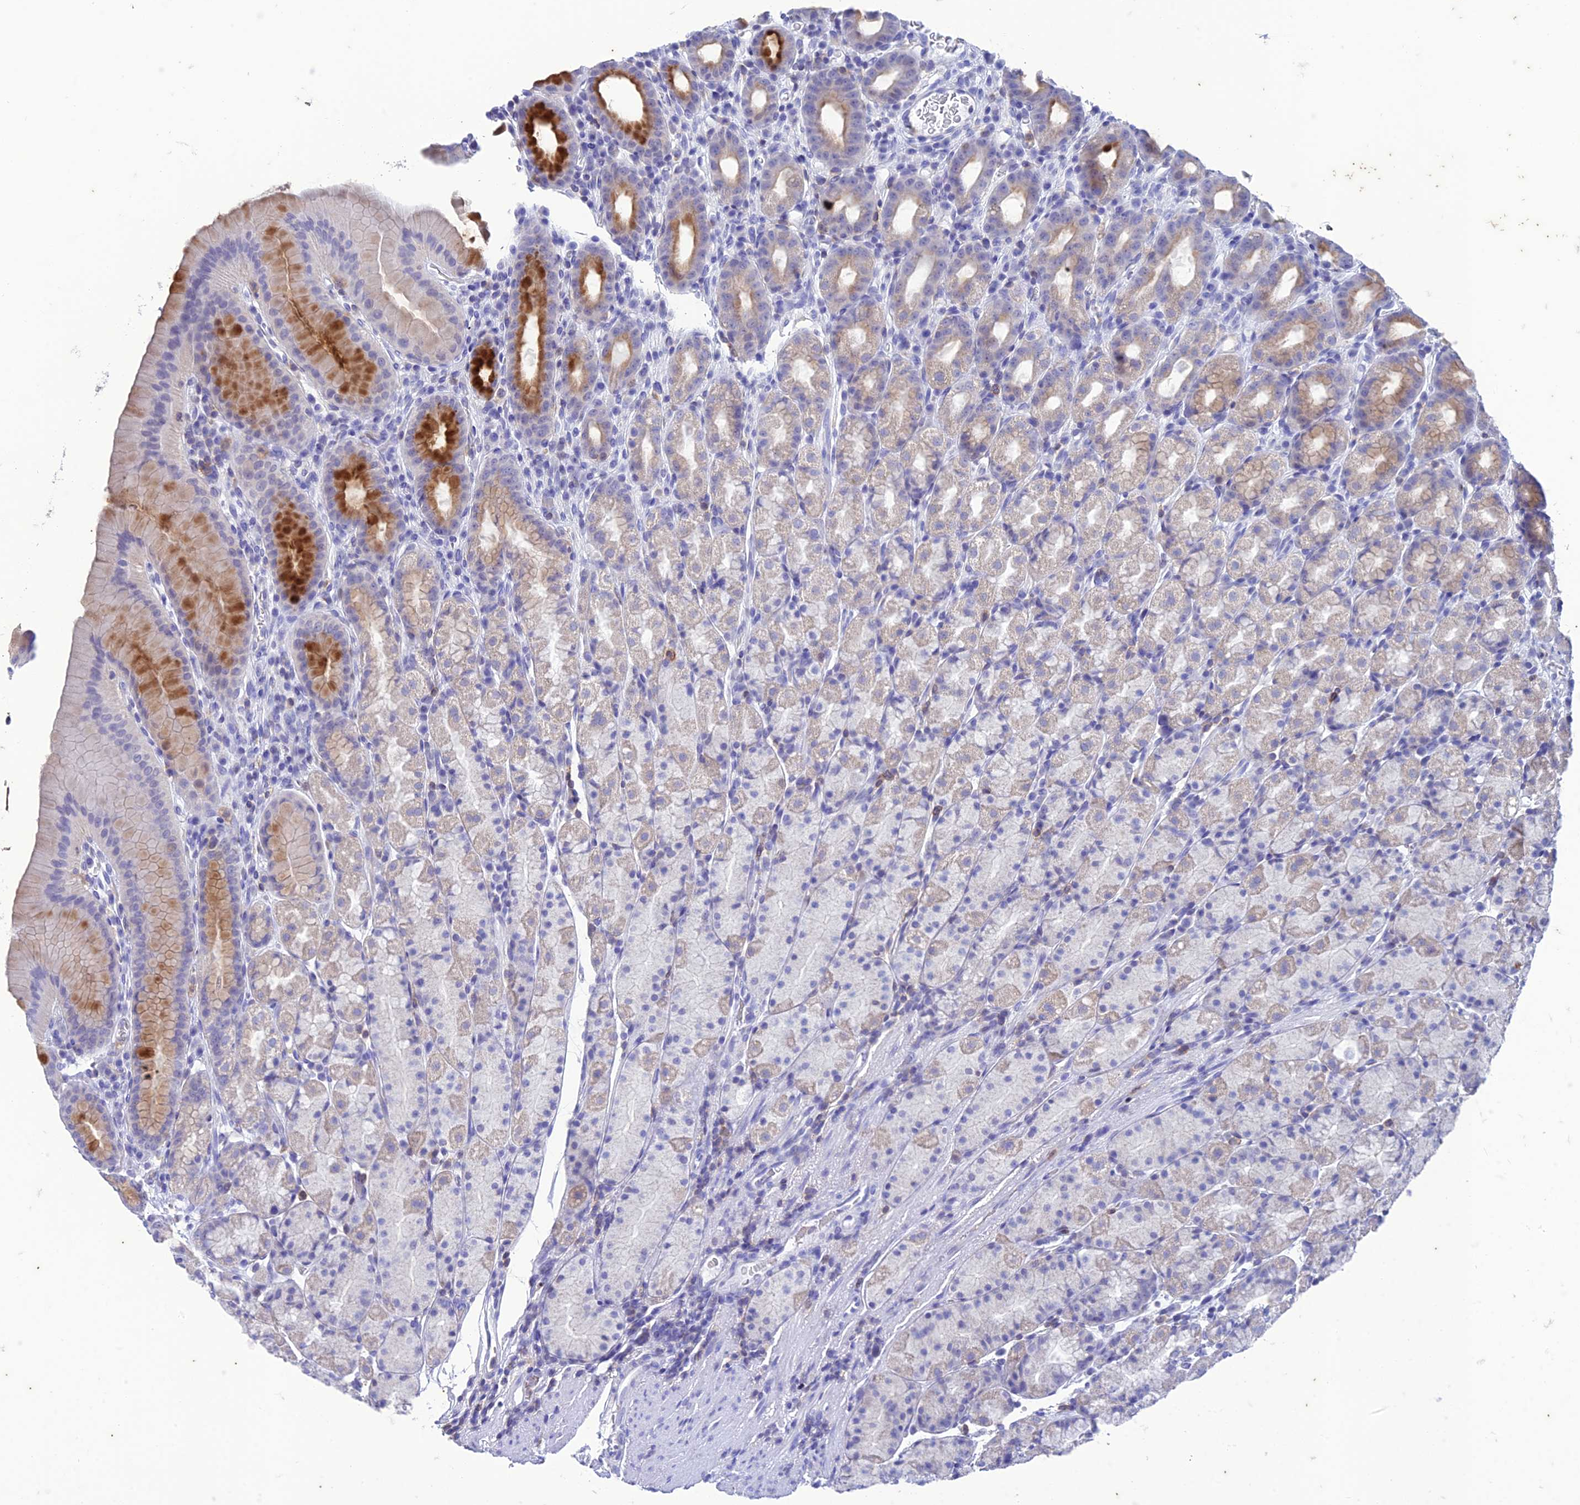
{"staining": {"intensity": "strong", "quantity": "<25%", "location": "cytoplasmic/membranous"}, "tissue": "stomach", "cell_type": "Glandular cells", "image_type": "normal", "snomed": [{"axis": "morphology", "description": "Normal tissue, NOS"}, {"axis": "topography", "description": "Stomach, upper"}, {"axis": "topography", "description": "Stomach, lower"}, {"axis": "topography", "description": "Small intestine"}], "caption": "Glandular cells reveal medium levels of strong cytoplasmic/membranous positivity in approximately <25% of cells in benign human stomach.", "gene": "FGF7", "patient": {"sex": "male", "age": 68}}